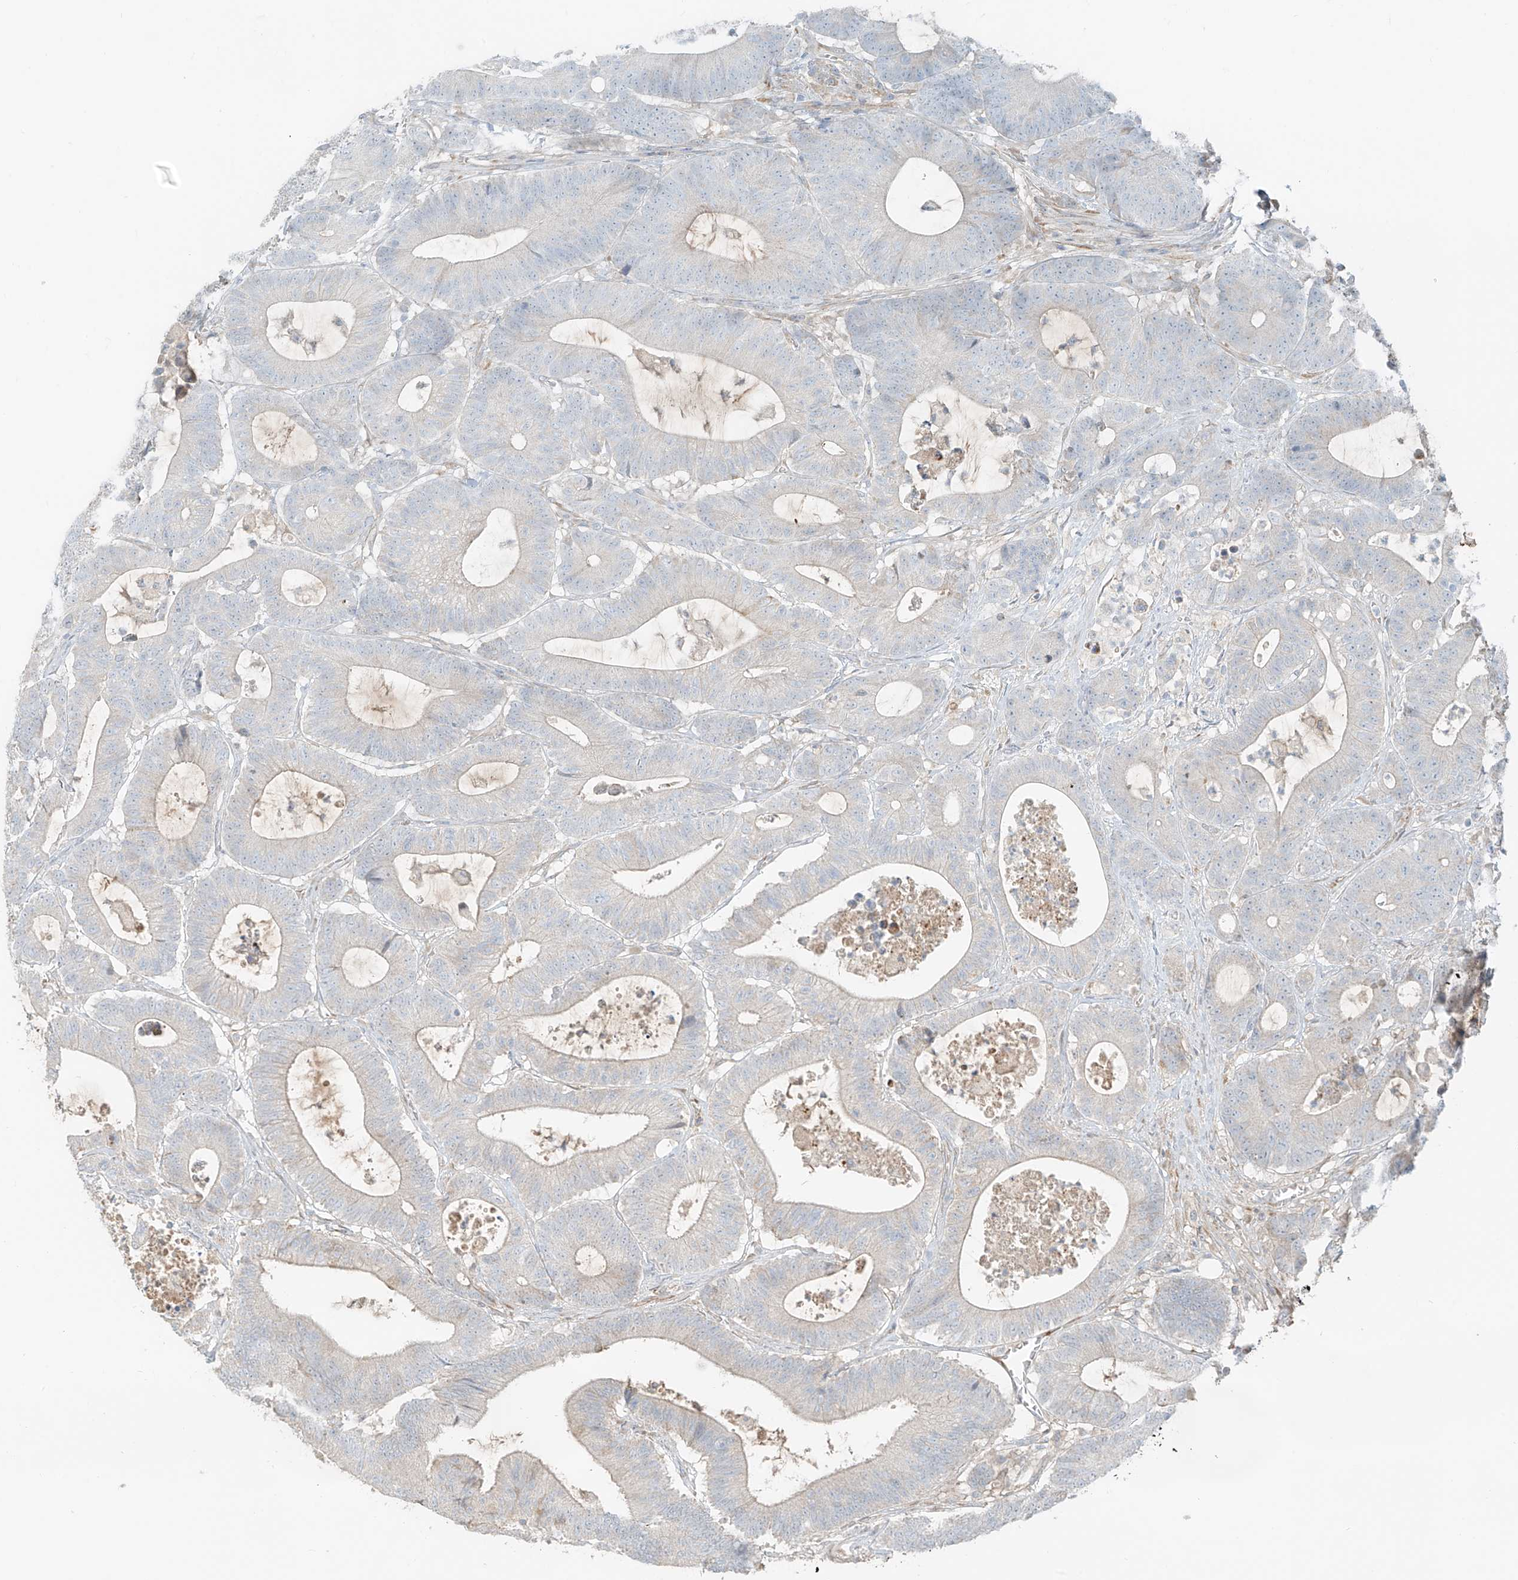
{"staining": {"intensity": "negative", "quantity": "none", "location": "none"}, "tissue": "colorectal cancer", "cell_type": "Tumor cells", "image_type": "cancer", "snomed": [{"axis": "morphology", "description": "Adenocarcinoma, NOS"}, {"axis": "topography", "description": "Colon"}], "caption": "Tumor cells show no significant protein staining in colorectal adenocarcinoma.", "gene": "FSTL1", "patient": {"sex": "female", "age": 84}}